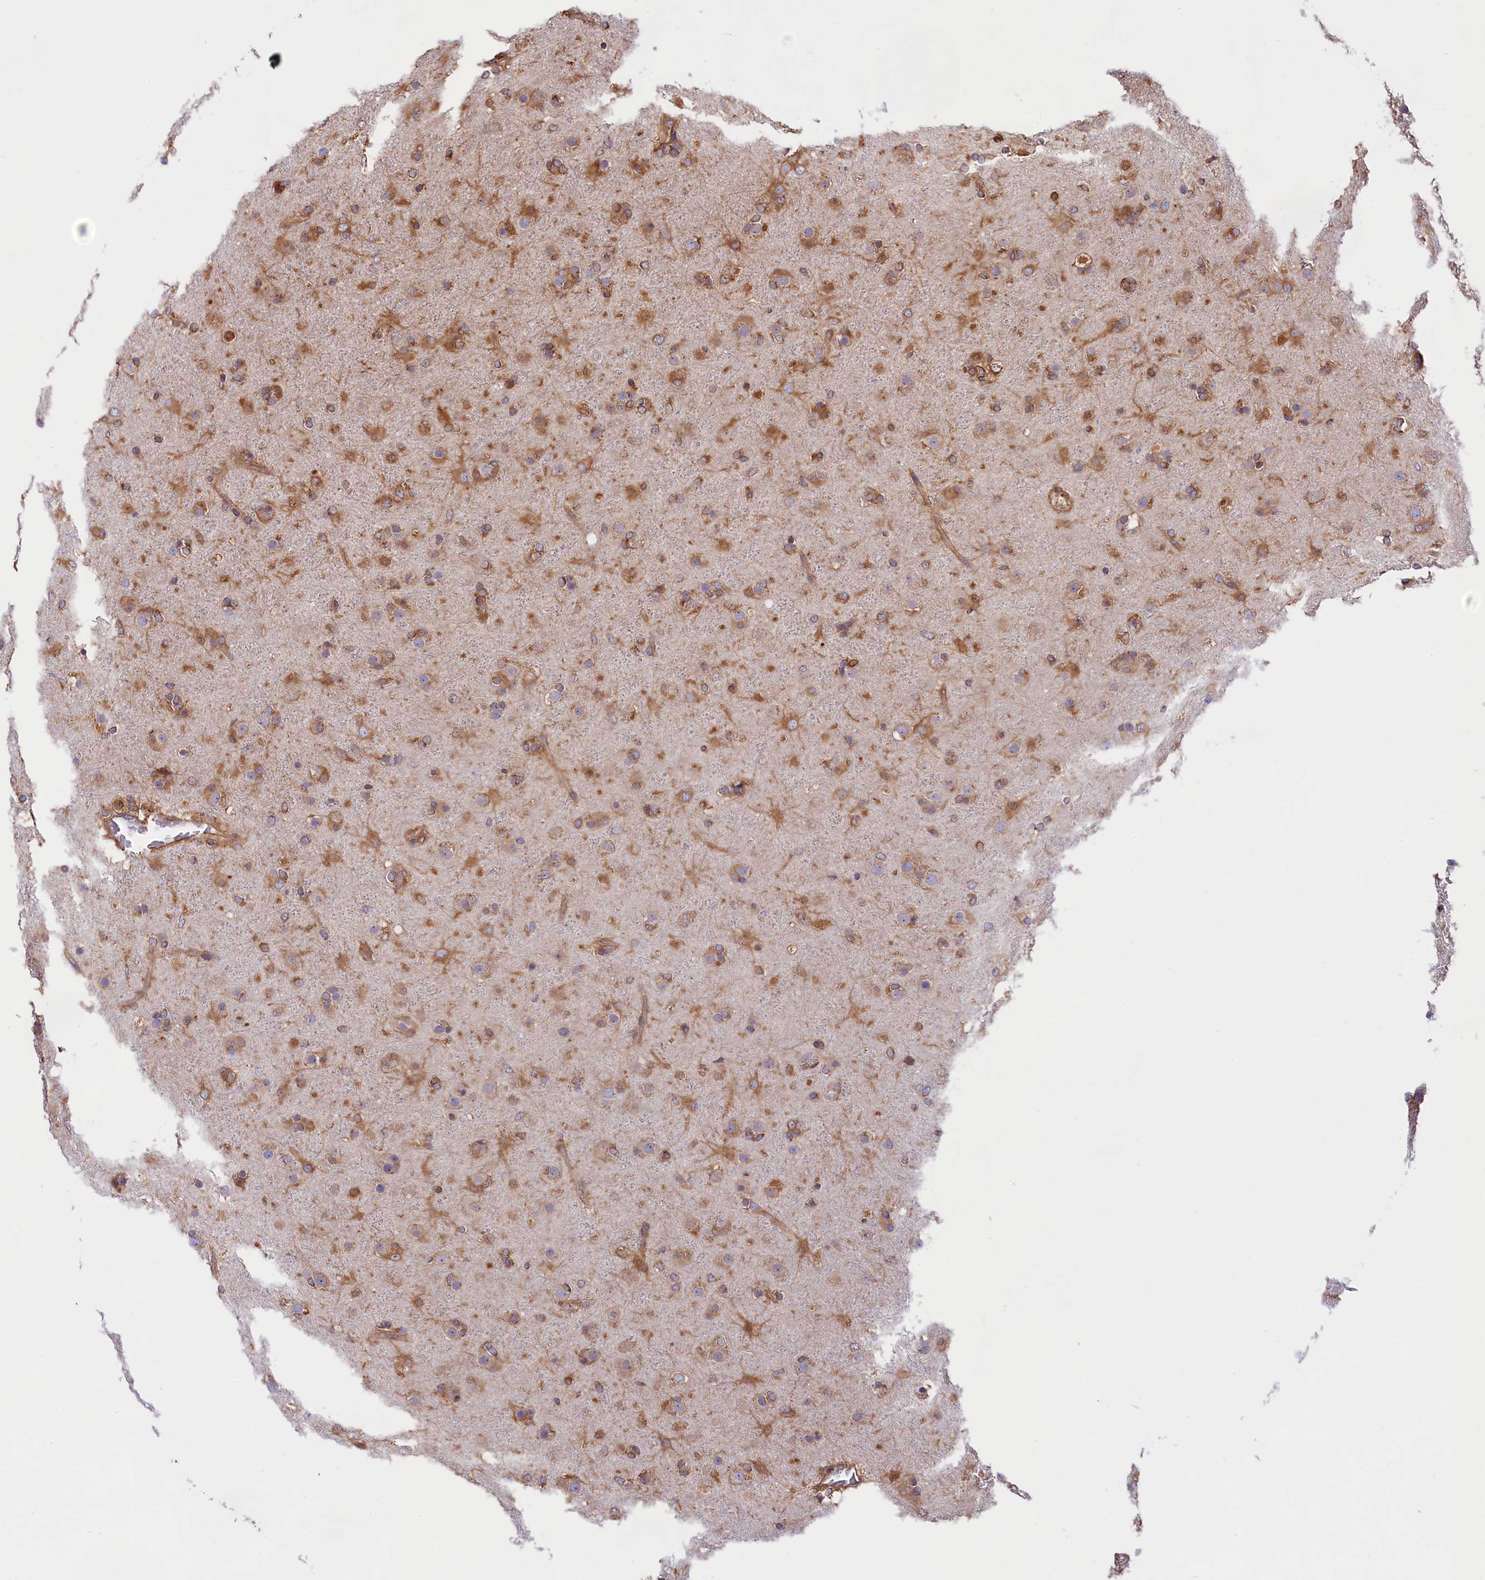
{"staining": {"intensity": "moderate", "quantity": ">75%", "location": "cytoplasmic/membranous"}, "tissue": "glioma", "cell_type": "Tumor cells", "image_type": "cancer", "snomed": [{"axis": "morphology", "description": "Glioma, malignant, Low grade"}, {"axis": "topography", "description": "Brain"}], "caption": "Brown immunohistochemical staining in human malignant low-grade glioma displays moderate cytoplasmic/membranous staining in approximately >75% of tumor cells. The staining was performed using DAB to visualize the protein expression in brown, while the nuclei were stained in blue with hematoxylin (Magnification: 20x).", "gene": "GYS1", "patient": {"sex": "male", "age": 65}}